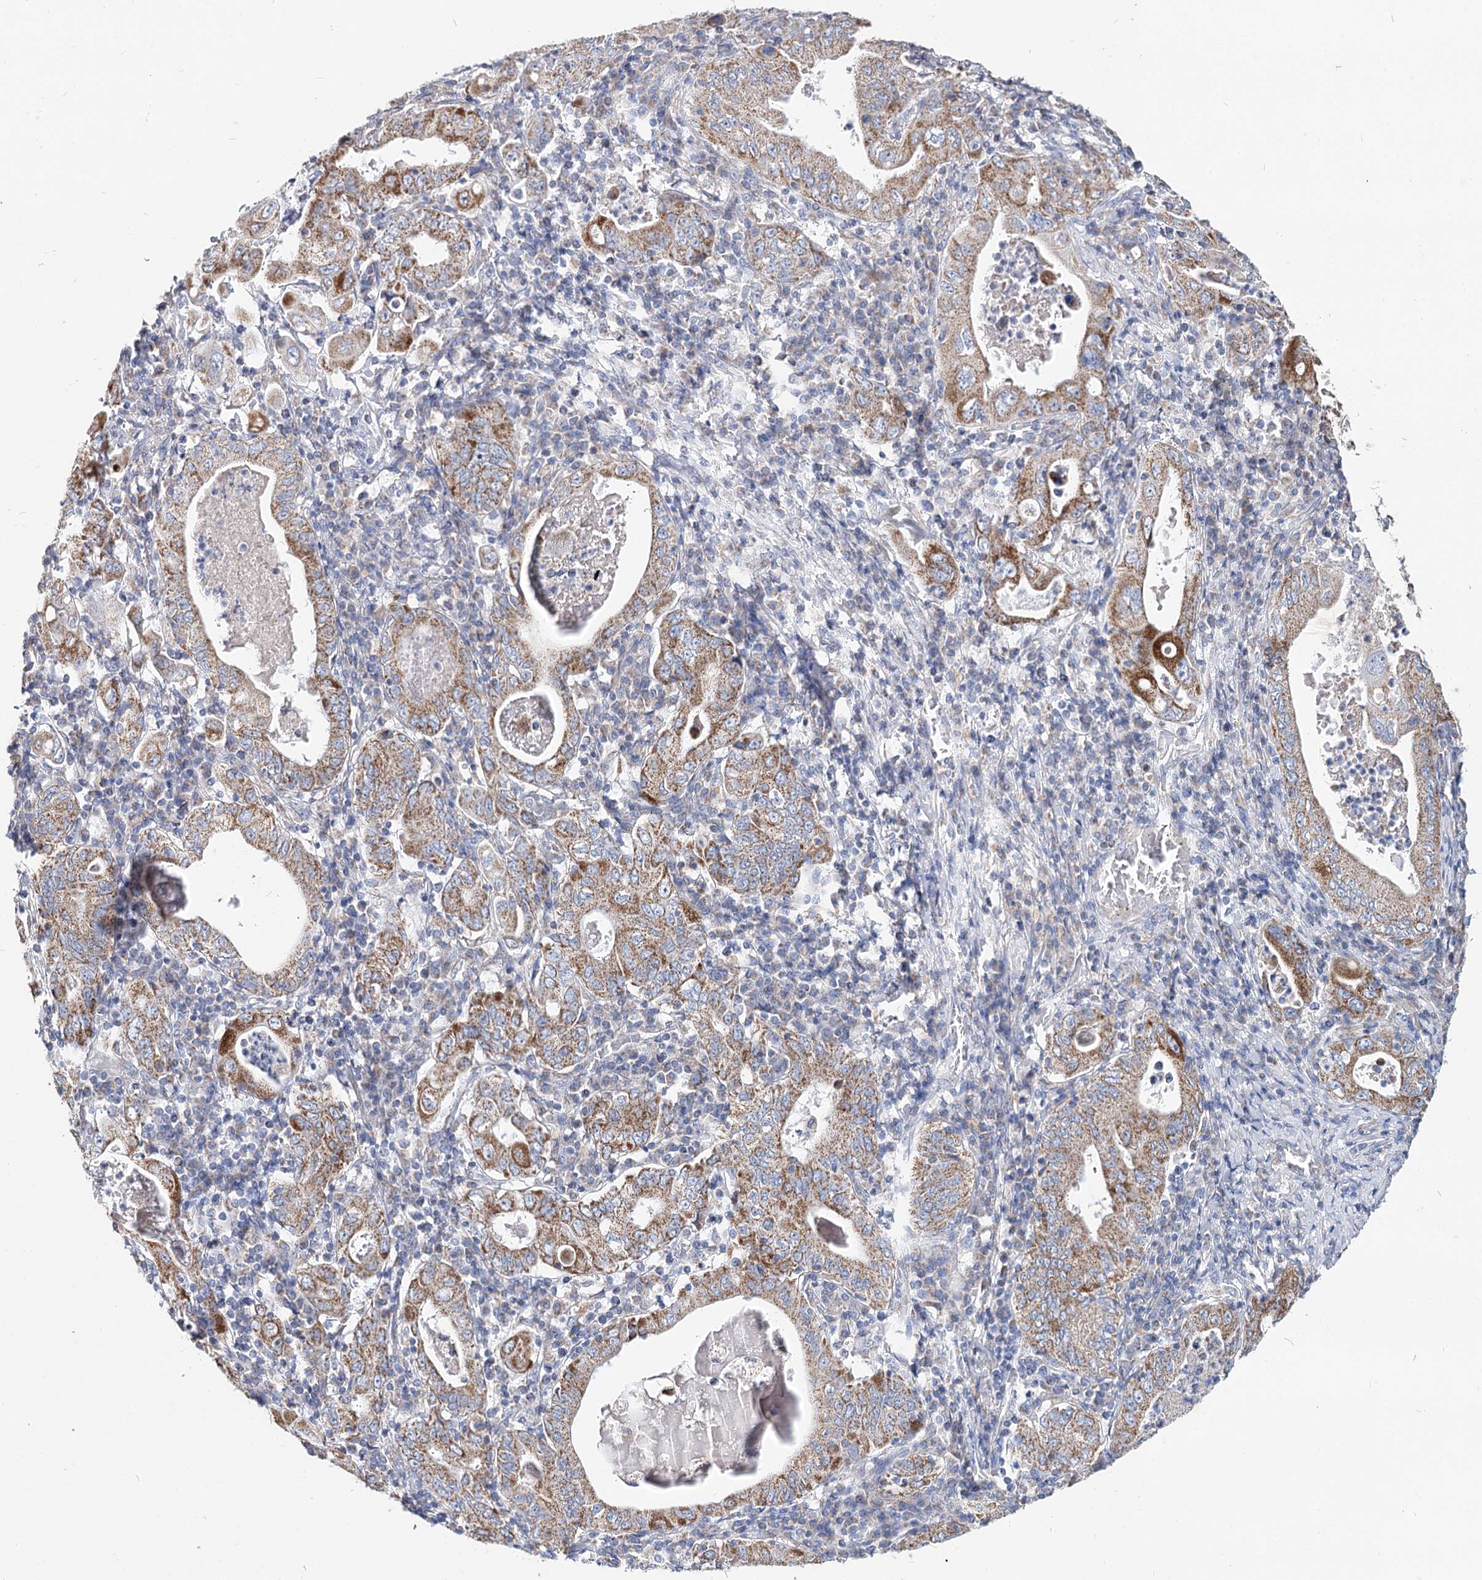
{"staining": {"intensity": "moderate", "quantity": ">75%", "location": "cytoplasmic/membranous"}, "tissue": "stomach cancer", "cell_type": "Tumor cells", "image_type": "cancer", "snomed": [{"axis": "morphology", "description": "Normal tissue, NOS"}, {"axis": "morphology", "description": "Adenocarcinoma, NOS"}, {"axis": "topography", "description": "Esophagus"}, {"axis": "topography", "description": "Stomach, upper"}, {"axis": "topography", "description": "Peripheral nerve tissue"}], "caption": "Immunohistochemical staining of human stomach cancer exhibits moderate cytoplasmic/membranous protein positivity in about >75% of tumor cells. The protein of interest is shown in brown color, while the nuclei are stained blue.", "gene": "MCCC2", "patient": {"sex": "male", "age": 62}}